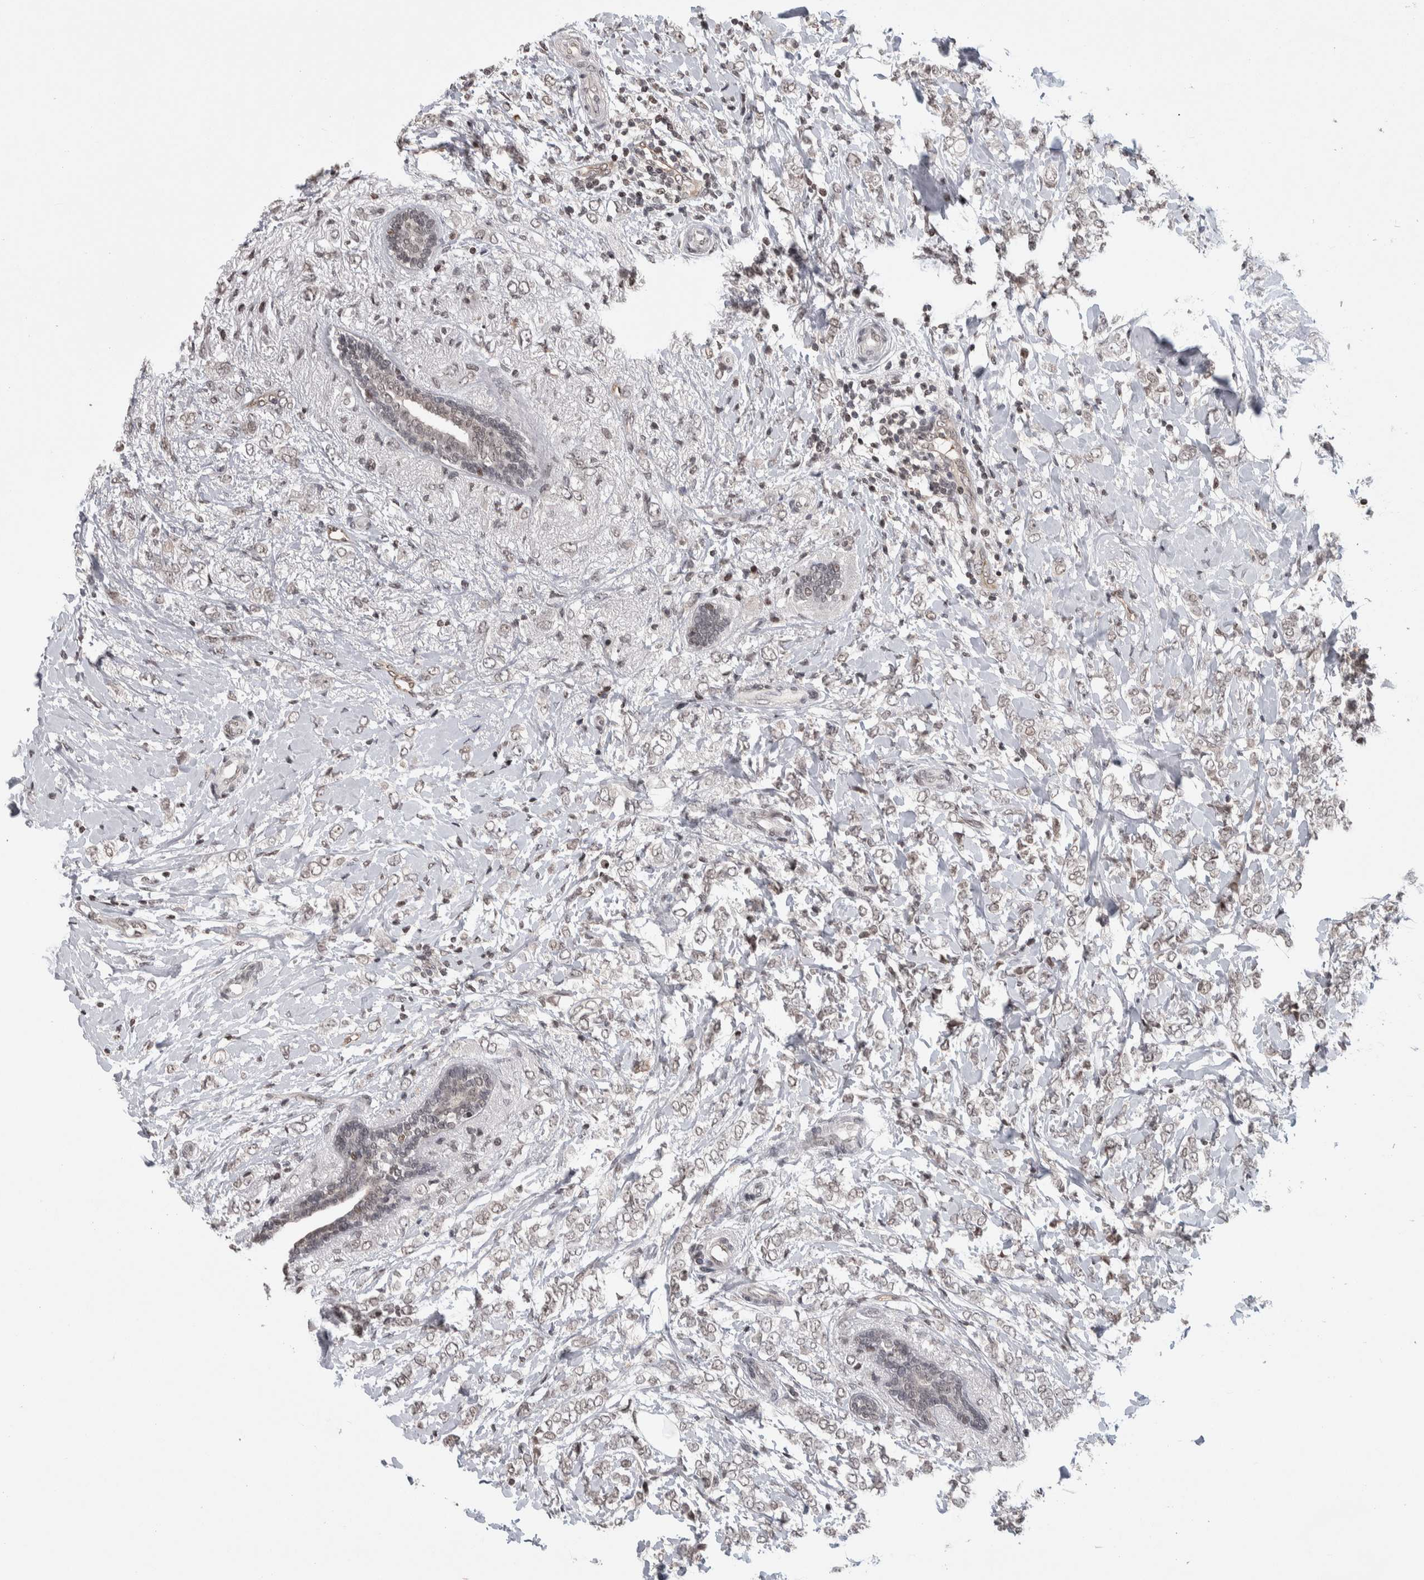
{"staining": {"intensity": "negative", "quantity": "none", "location": "none"}, "tissue": "breast cancer", "cell_type": "Tumor cells", "image_type": "cancer", "snomed": [{"axis": "morphology", "description": "Normal tissue, NOS"}, {"axis": "morphology", "description": "Lobular carcinoma"}, {"axis": "topography", "description": "Breast"}], "caption": "Immunohistochemistry (IHC) of breast cancer exhibits no staining in tumor cells.", "gene": "ZSCAN21", "patient": {"sex": "female", "age": 47}}